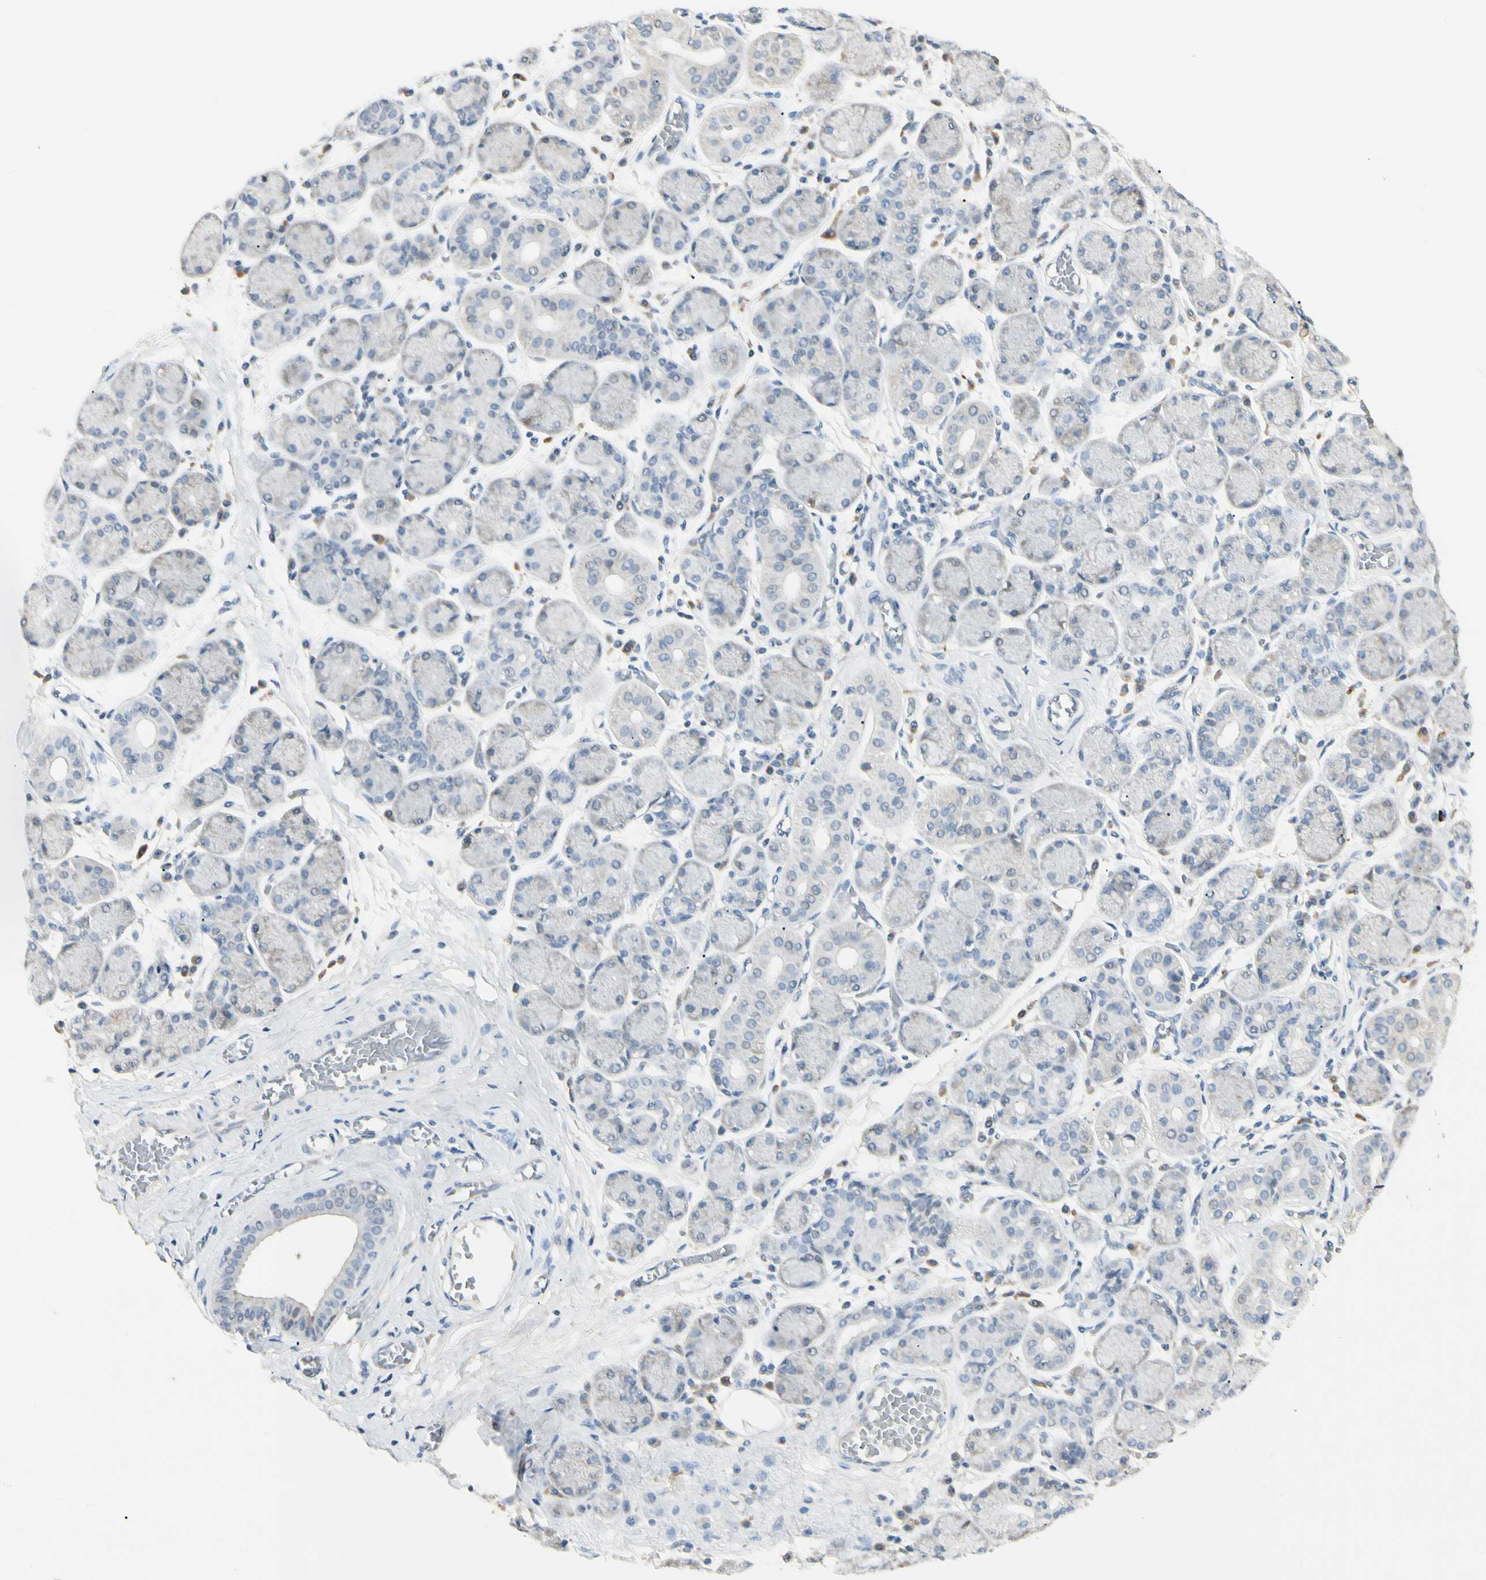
{"staining": {"intensity": "negative", "quantity": "none", "location": "none"}, "tissue": "salivary gland", "cell_type": "Glandular cells", "image_type": "normal", "snomed": [{"axis": "morphology", "description": "Normal tissue, NOS"}, {"axis": "topography", "description": "Salivary gland"}], "caption": "Salivary gland was stained to show a protein in brown. There is no significant staining in glandular cells. (Brightfield microscopy of DAB immunohistochemistry at high magnification).", "gene": "ALDH18A1", "patient": {"sex": "female", "age": 24}}